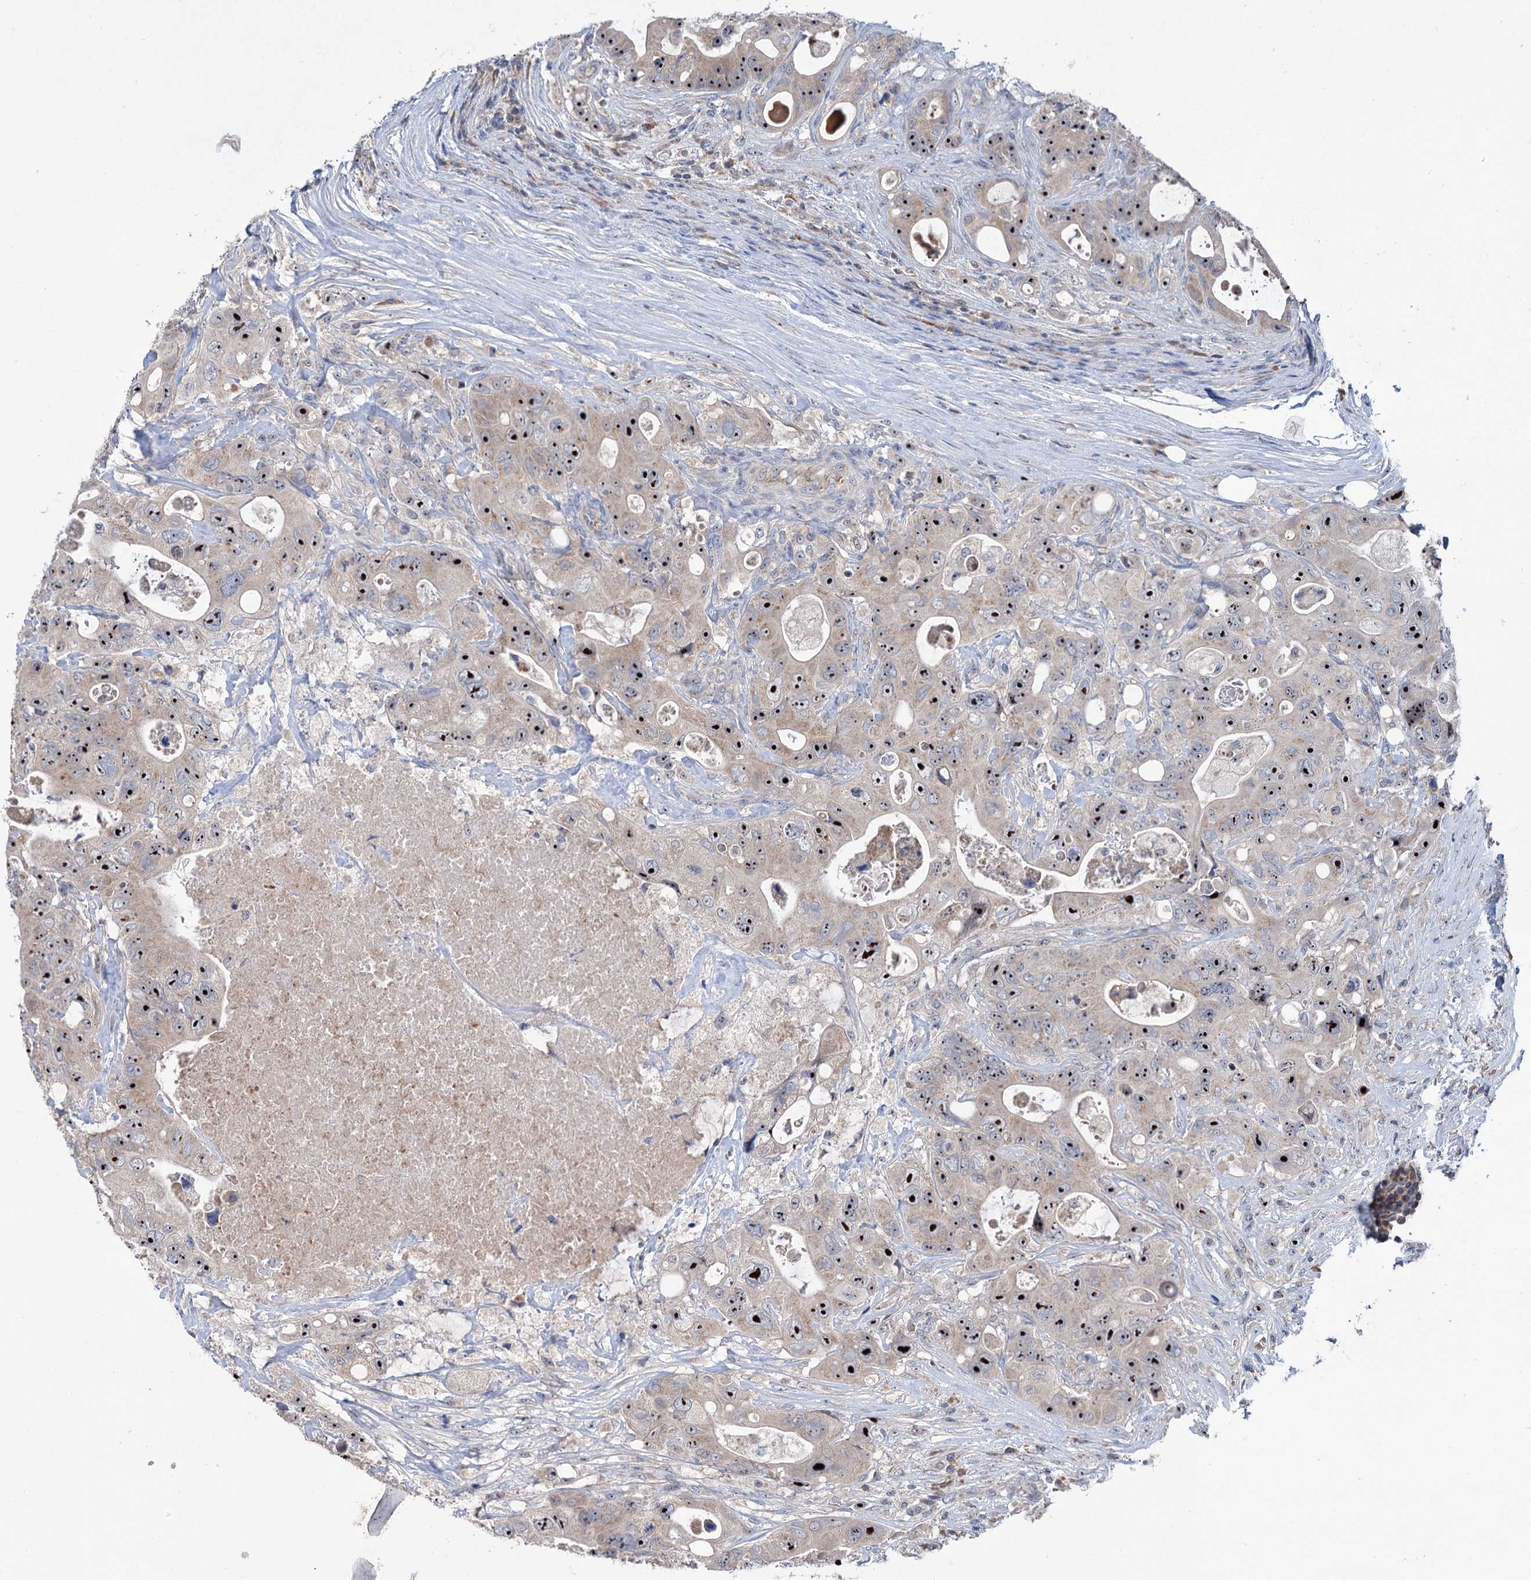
{"staining": {"intensity": "strong", "quantity": "25%-75%", "location": "cytoplasmic/membranous,nuclear"}, "tissue": "colorectal cancer", "cell_type": "Tumor cells", "image_type": "cancer", "snomed": [{"axis": "morphology", "description": "Adenocarcinoma, NOS"}, {"axis": "topography", "description": "Colon"}], "caption": "There is high levels of strong cytoplasmic/membranous and nuclear positivity in tumor cells of colorectal cancer (adenocarcinoma), as demonstrated by immunohistochemical staining (brown color).", "gene": "HTR3B", "patient": {"sex": "female", "age": 46}}